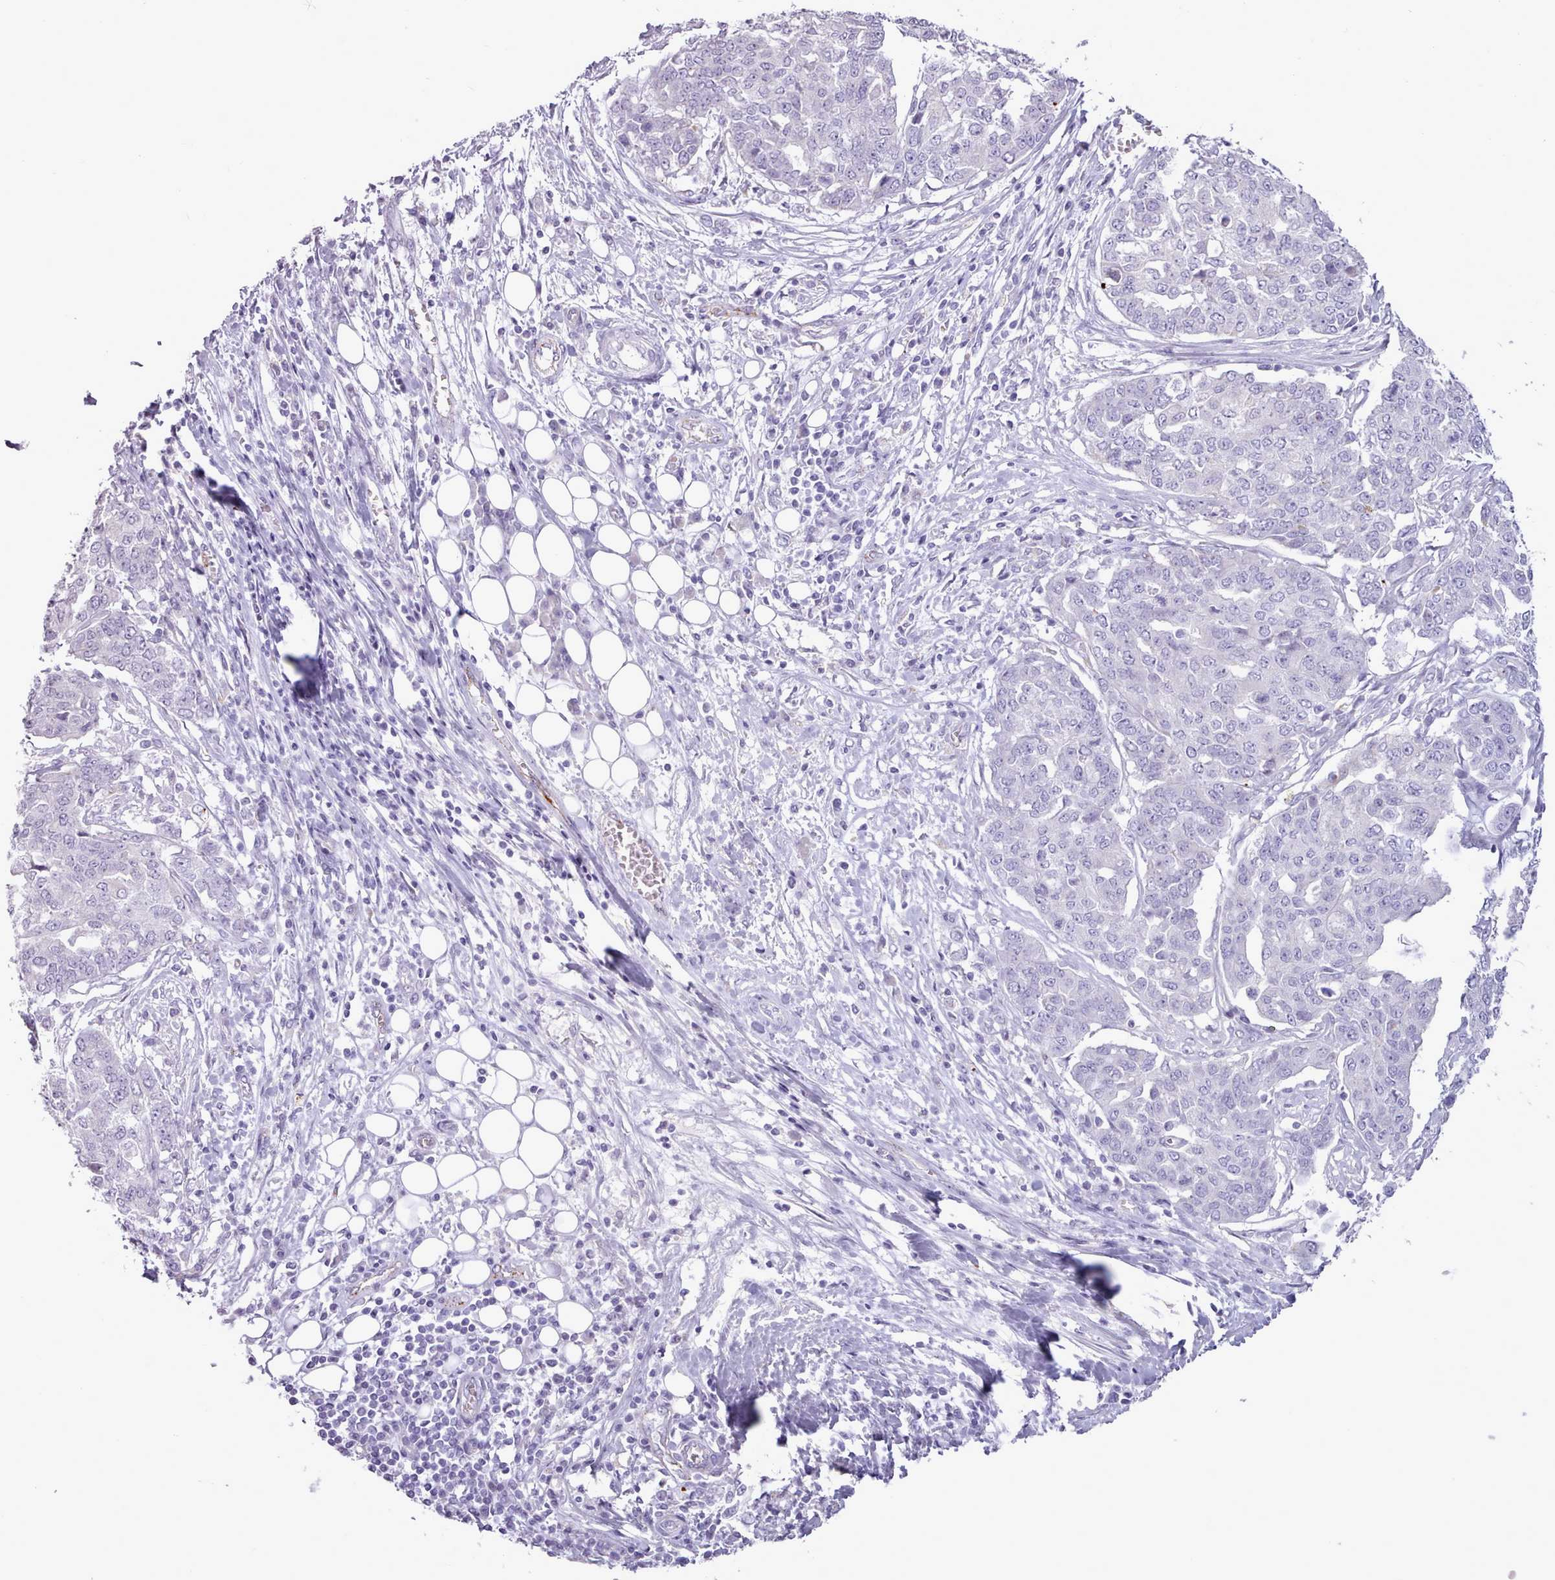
{"staining": {"intensity": "negative", "quantity": "none", "location": "none"}, "tissue": "ovarian cancer", "cell_type": "Tumor cells", "image_type": "cancer", "snomed": [{"axis": "morphology", "description": "Cystadenocarcinoma, serous, NOS"}, {"axis": "topography", "description": "Soft tissue"}, {"axis": "topography", "description": "Ovary"}], "caption": "An image of human ovarian cancer is negative for staining in tumor cells.", "gene": "ATRAID", "patient": {"sex": "female", "age": 57}}